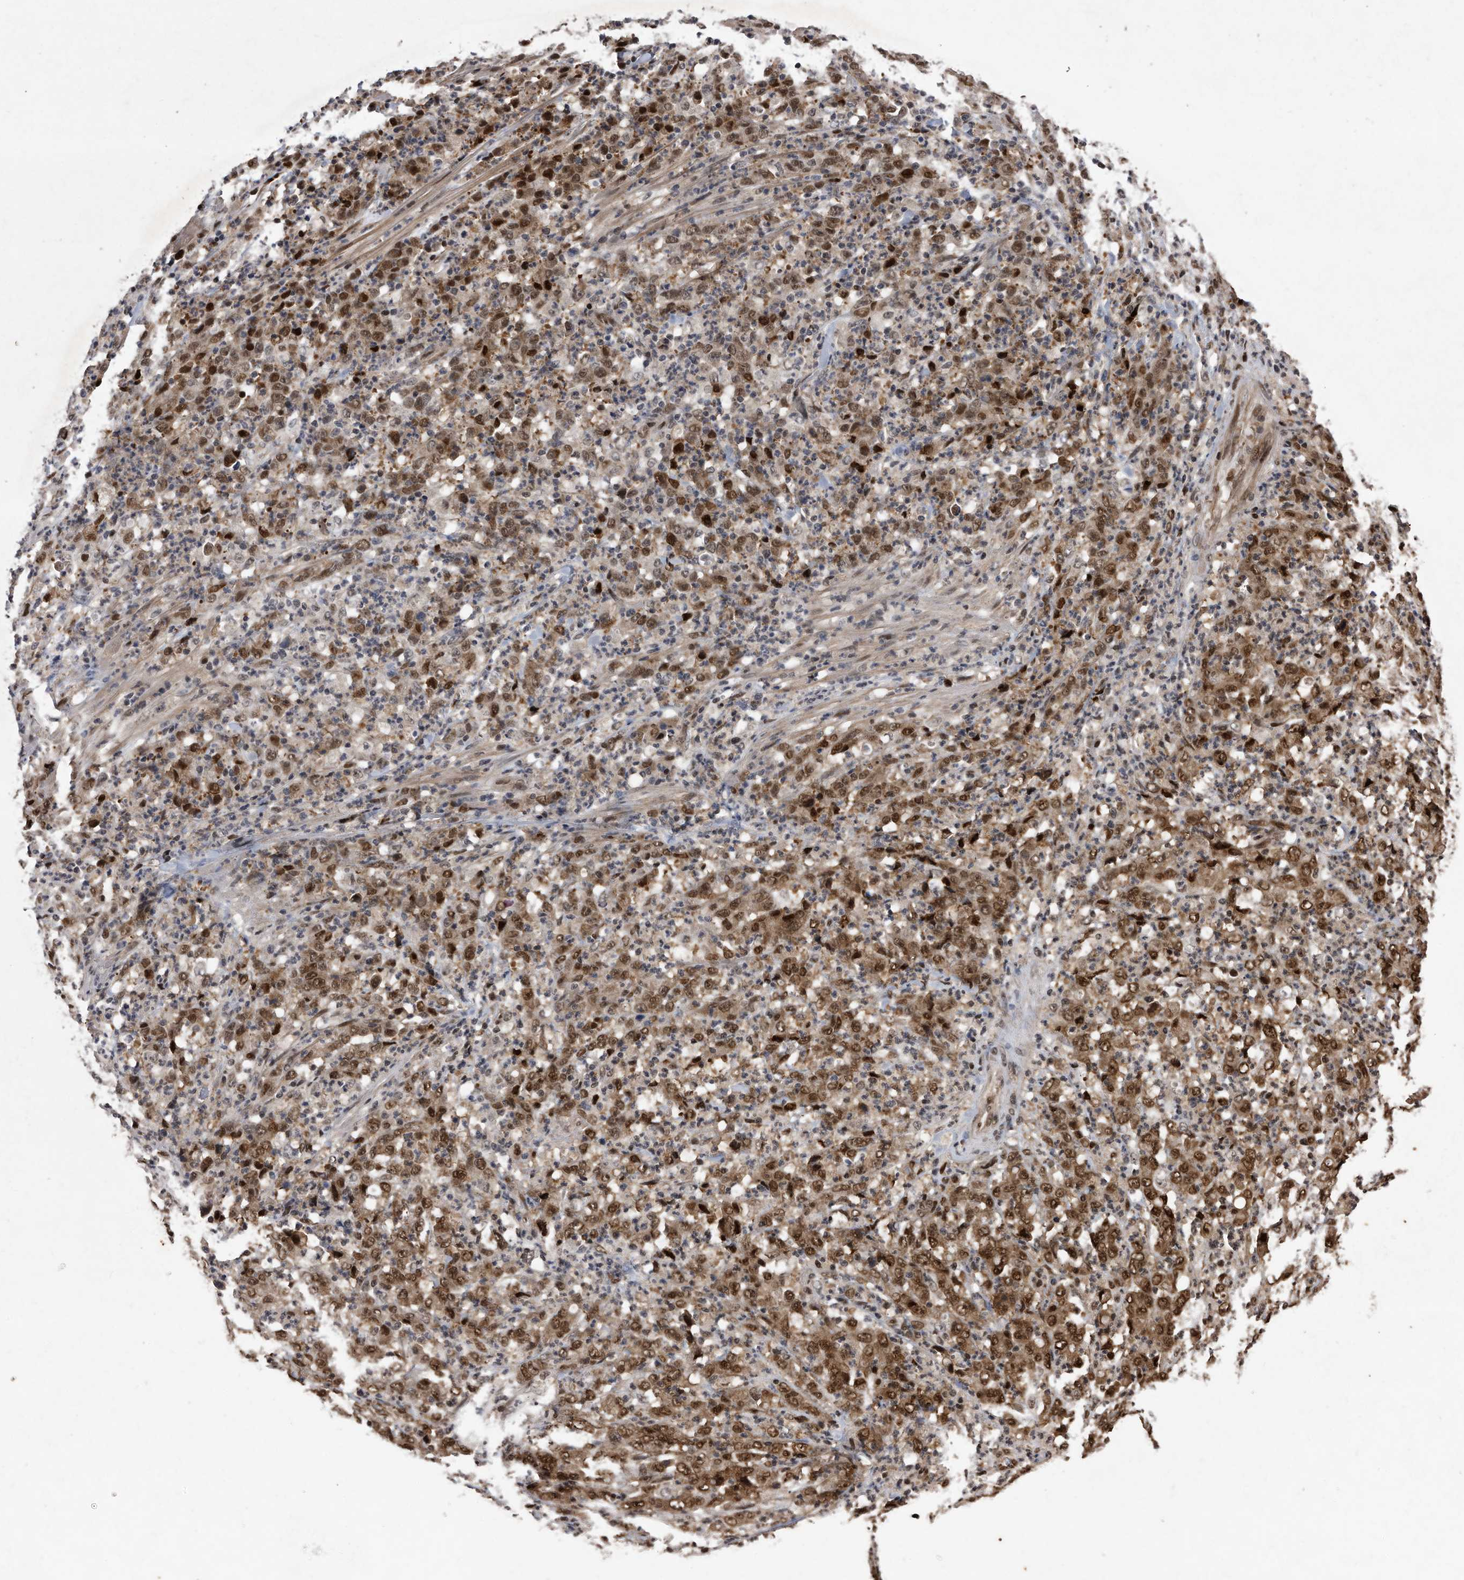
{"staining": {"intensity": "strong", "quantity": ">75%", "location": "cytoplasmic/membranous,nuclear"}, "tissue": "stomach cancer", "cell_type": "Tumor cells", "image_type": "cancer", "snomed": [{"axis": "morphology", "description": "Adenocarcinoma, NOS"}, {"axis": "topography", "description": "Stomach, lower"}], "caption": "Stomach cancer (adenocarcinoma) stained with a protein marker displays strong staining in tumor cells.", "gene": "RAD23B", "patient": {"sex": "female", "age": 71}}